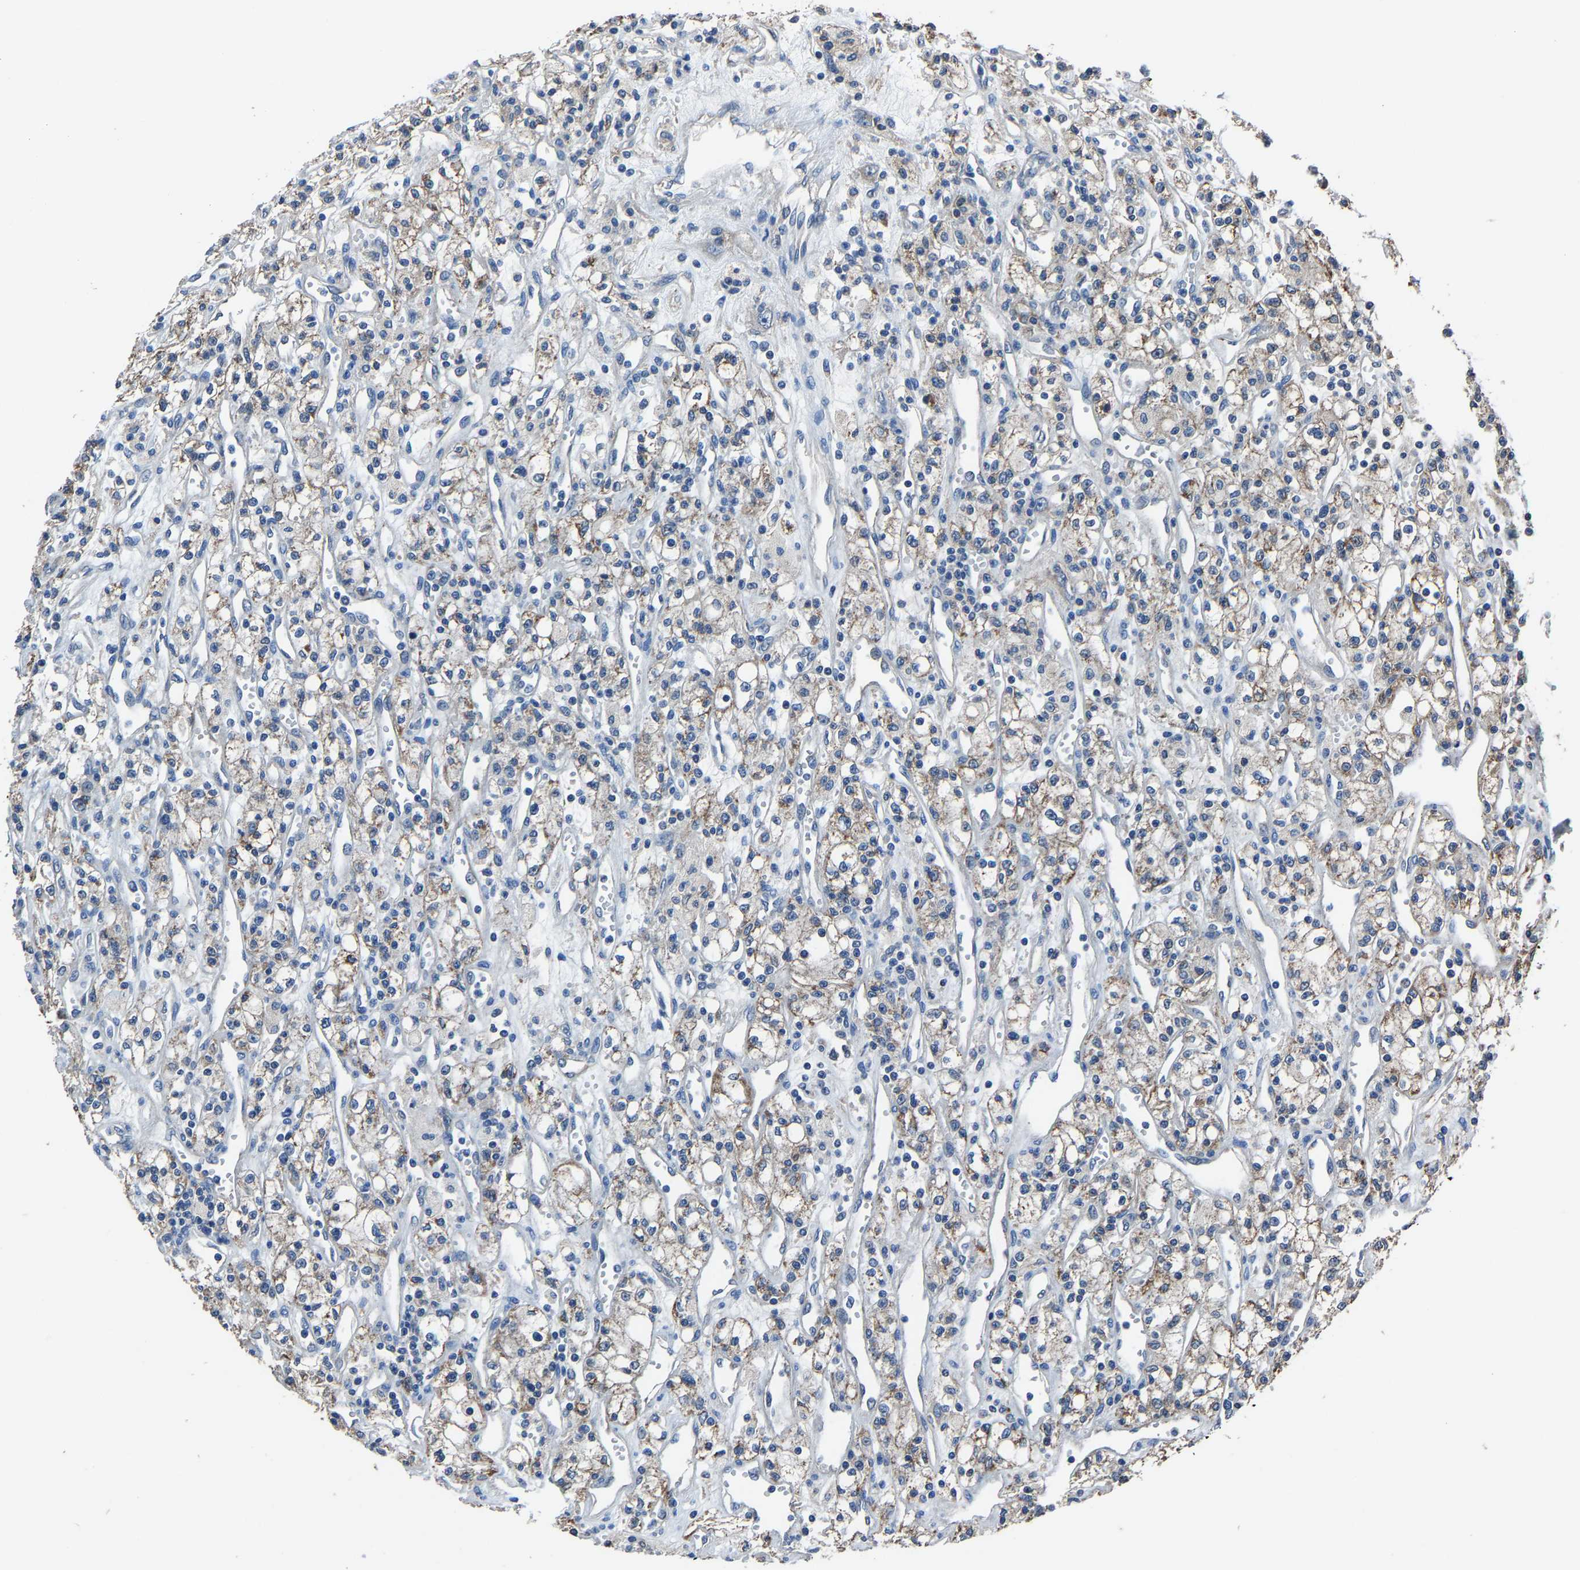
{"staining": {"intensity": "weak", "quantity": ">75%", "location": "cytoplasmic/membranous"}, "tissue": "renal cancer", "cell_type": "Tumor cells", "image_type": "cancer", "snomed": [{"axis": "morphology", "description": "Adenocarcinoma, NOS"}, {"axis": "topography", "description": "Kidney"}], "caption": "A low amount of weak cytoplasmic/membranous expression is identified in about >75% of tumor cells in adenocarcinoma (renal) tissue.", "gene": "STRBP", "patient": {"sex": "male", "age": 59}}